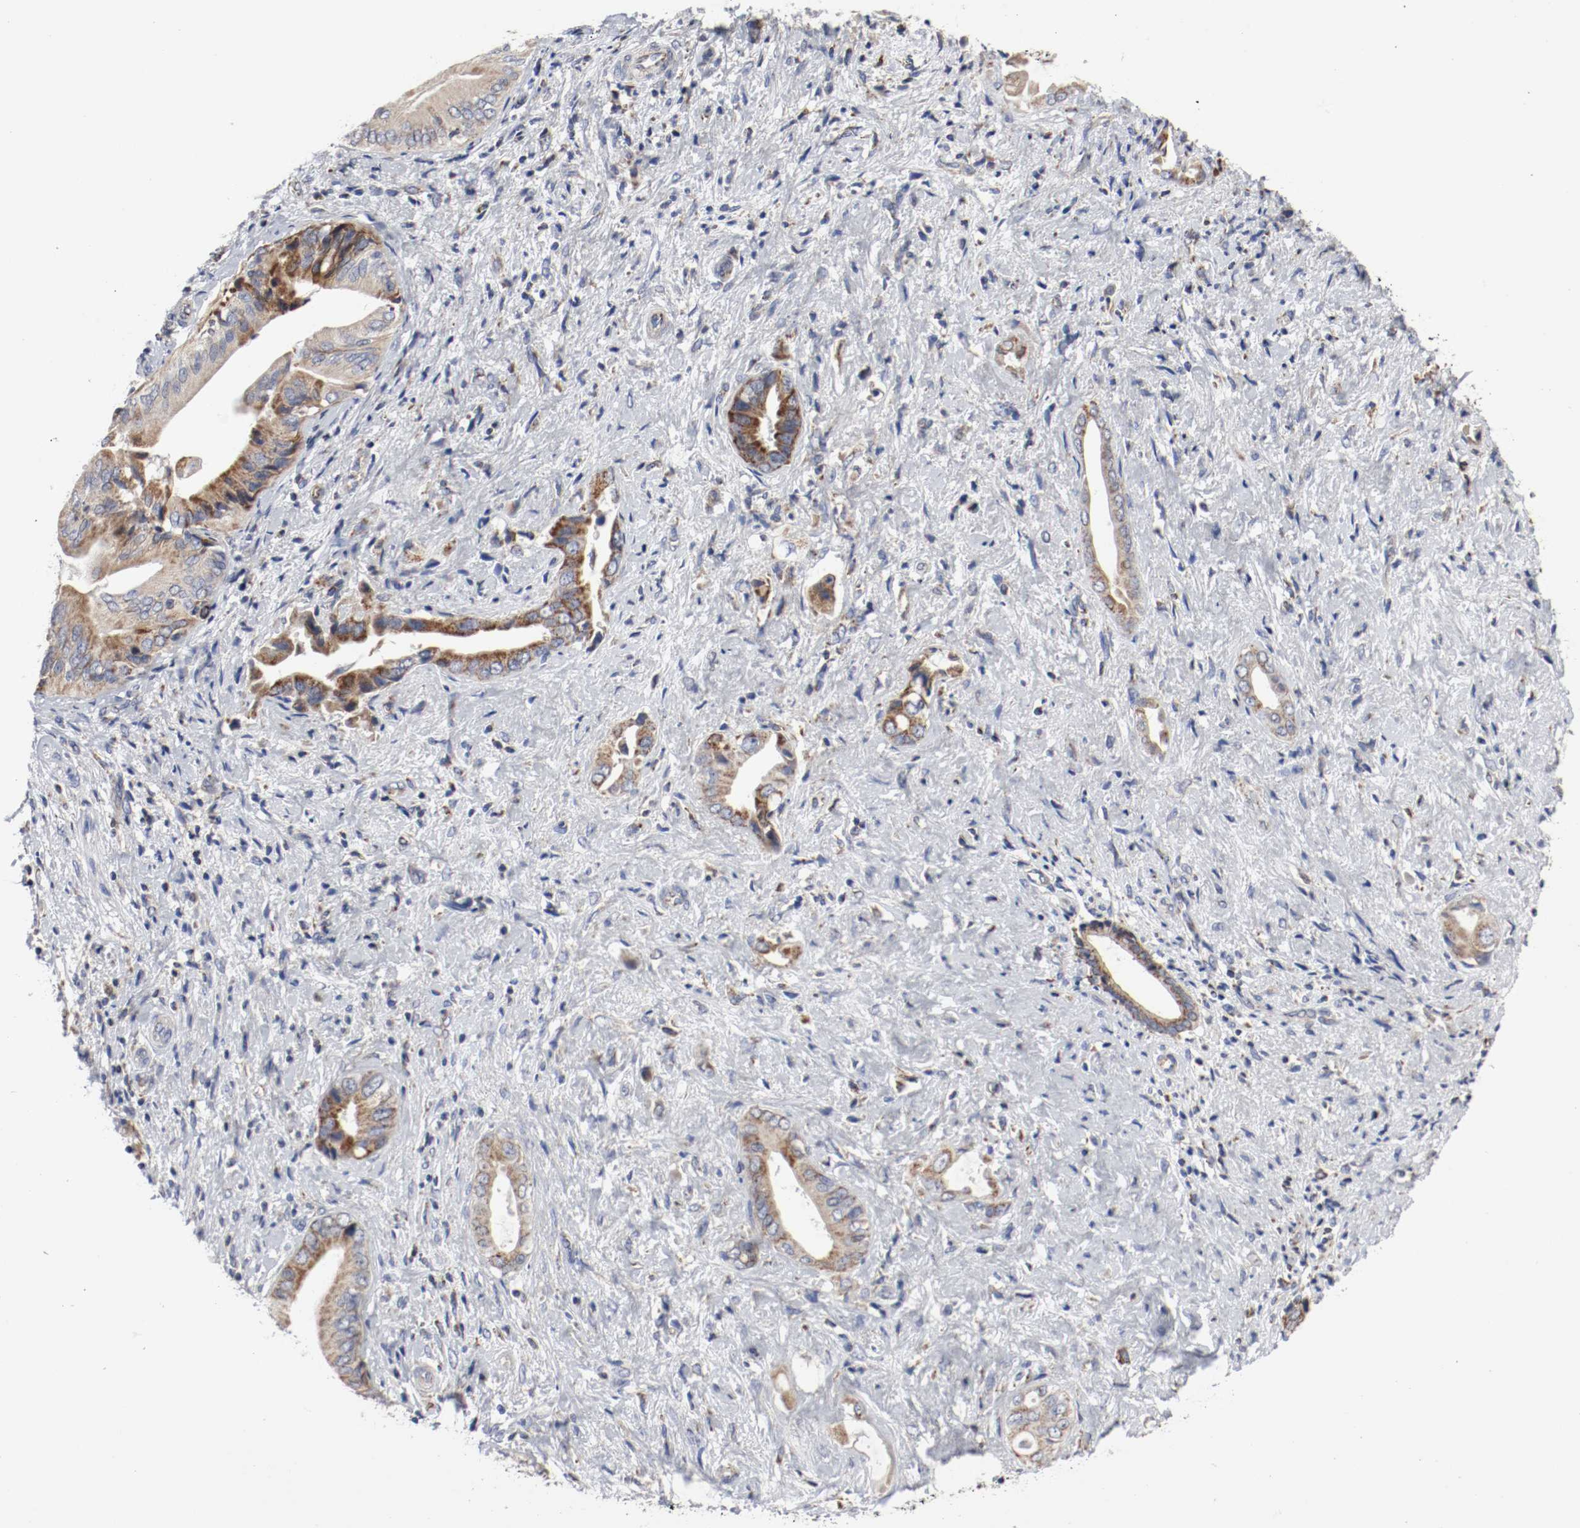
{"staining": {"intensity": "moderate", "quantity": ">75%", "location": "cytoplasmic/membranous"}, "tissue": "liver cancer", "cell_type": "Tumor cells", "image_type": "cancer", "snomed": [{"axis": "morphology", "description": "Cholangiocarcinoma"}, {"axis": "topography", "description": "Liver"}], "caption": "Brown immunohistochemical staining in human cholangiocarcinoma (liver) shows moderate cytoplasmic/membranous expression in approximately >75% of tumor cells.", "gene": "AFG3L2", "patient": {"sex": "male", "age": 58}}